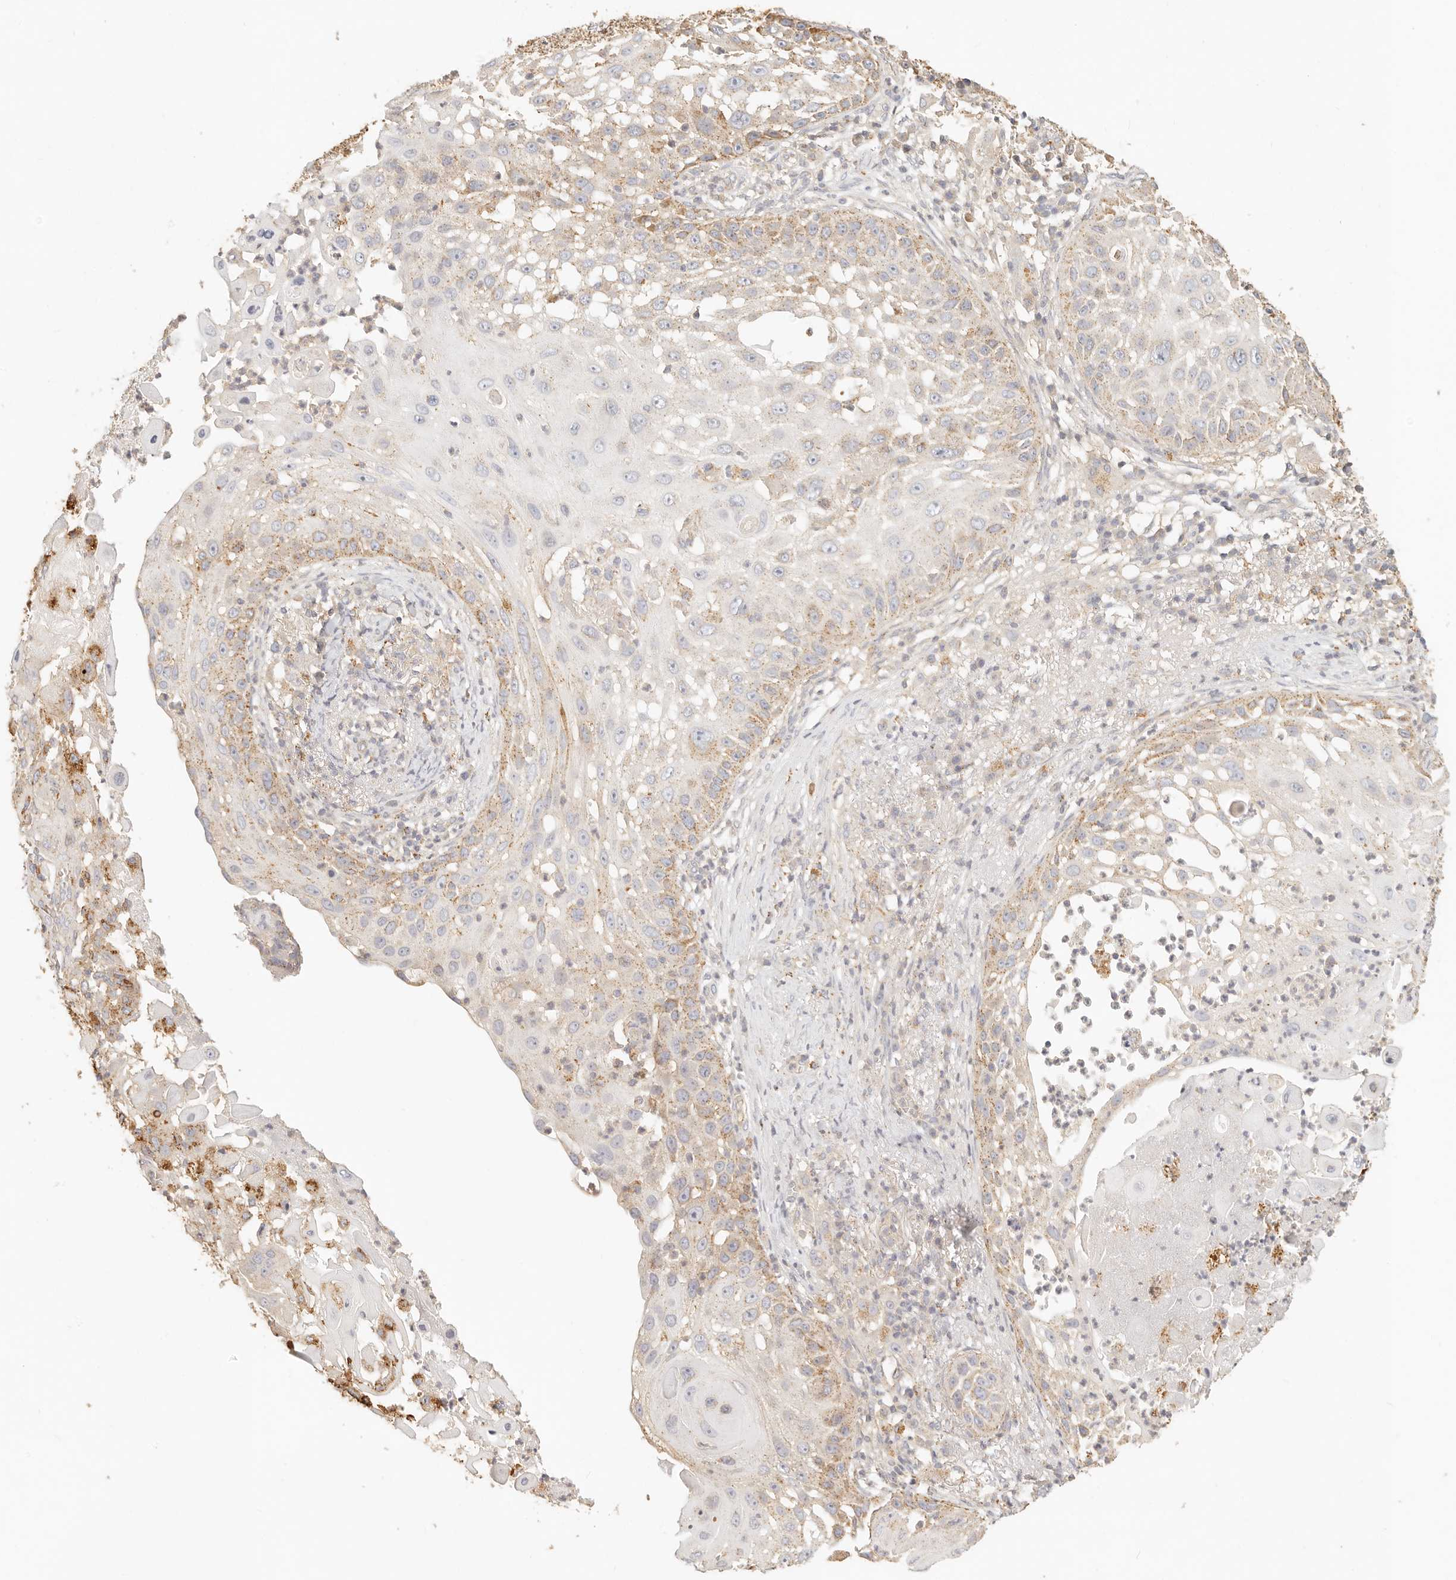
{"staining": {"intensity": "moderate", "quantity": "25%-75%", "location": "cytoplasmic/membranous"}, "tissue": "skin cancer", "cell_type": "Tumor cells", "image_type": "cancer", "snomed": [{"axis": "morphology", "description": "Squamous cell carcinoma, NOS"}, {"axis": "topography", "description": "Skin"}], "caption": "Skin squamous cell carcinoma was stained to show a protein in brown. There is medium levels of moderate cytoplasmic/membranous staining in about 25%-75% of tumor cells. (brown staining indicates protein expression, while blue staining denotes nuclei).", "gene": "CNMD", "patient": {"sex": "female", "age": 44}}